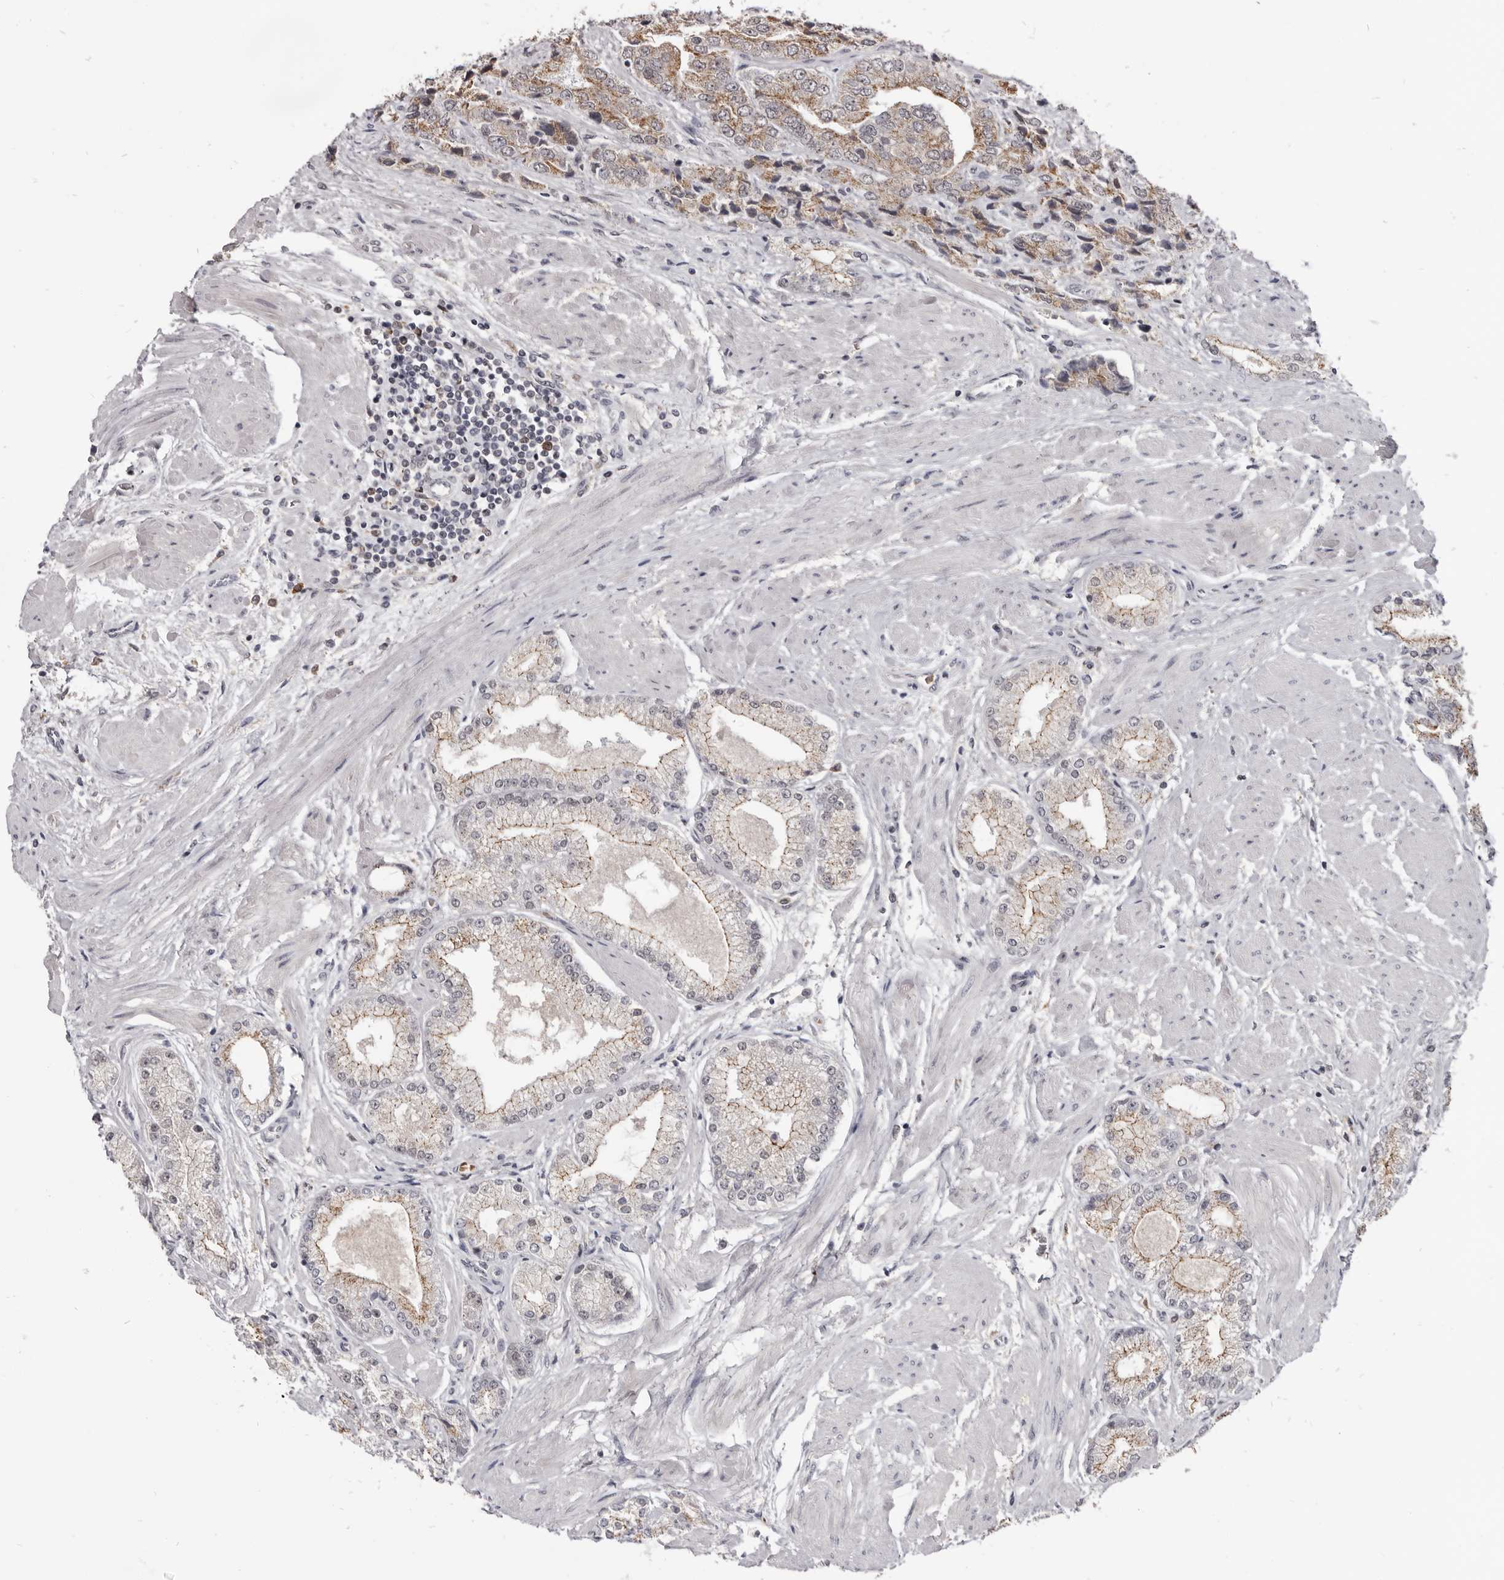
{"staining": {"intensity": "moderate", "quantity": "25%-75%", "location": "cytoplasmic/membranous"}, "tissue": "prostate cancer", "cell_type": "Tumor cells", "image_type": "cancer", "snomed": [{"axis": "morphology", "description": "Adenocarcinoma, High grade"}, {"axis": "topography", "description": "Prostate"}], "caption": "Prostate cancer (adenocarcinoma (high-grade)) tissue exhibits moderate cytoplasmic/membranous expression in approximately 25%-75% of tumor cells", "gene": "CGN", "patient": {"sex": "male", "age": 50}}